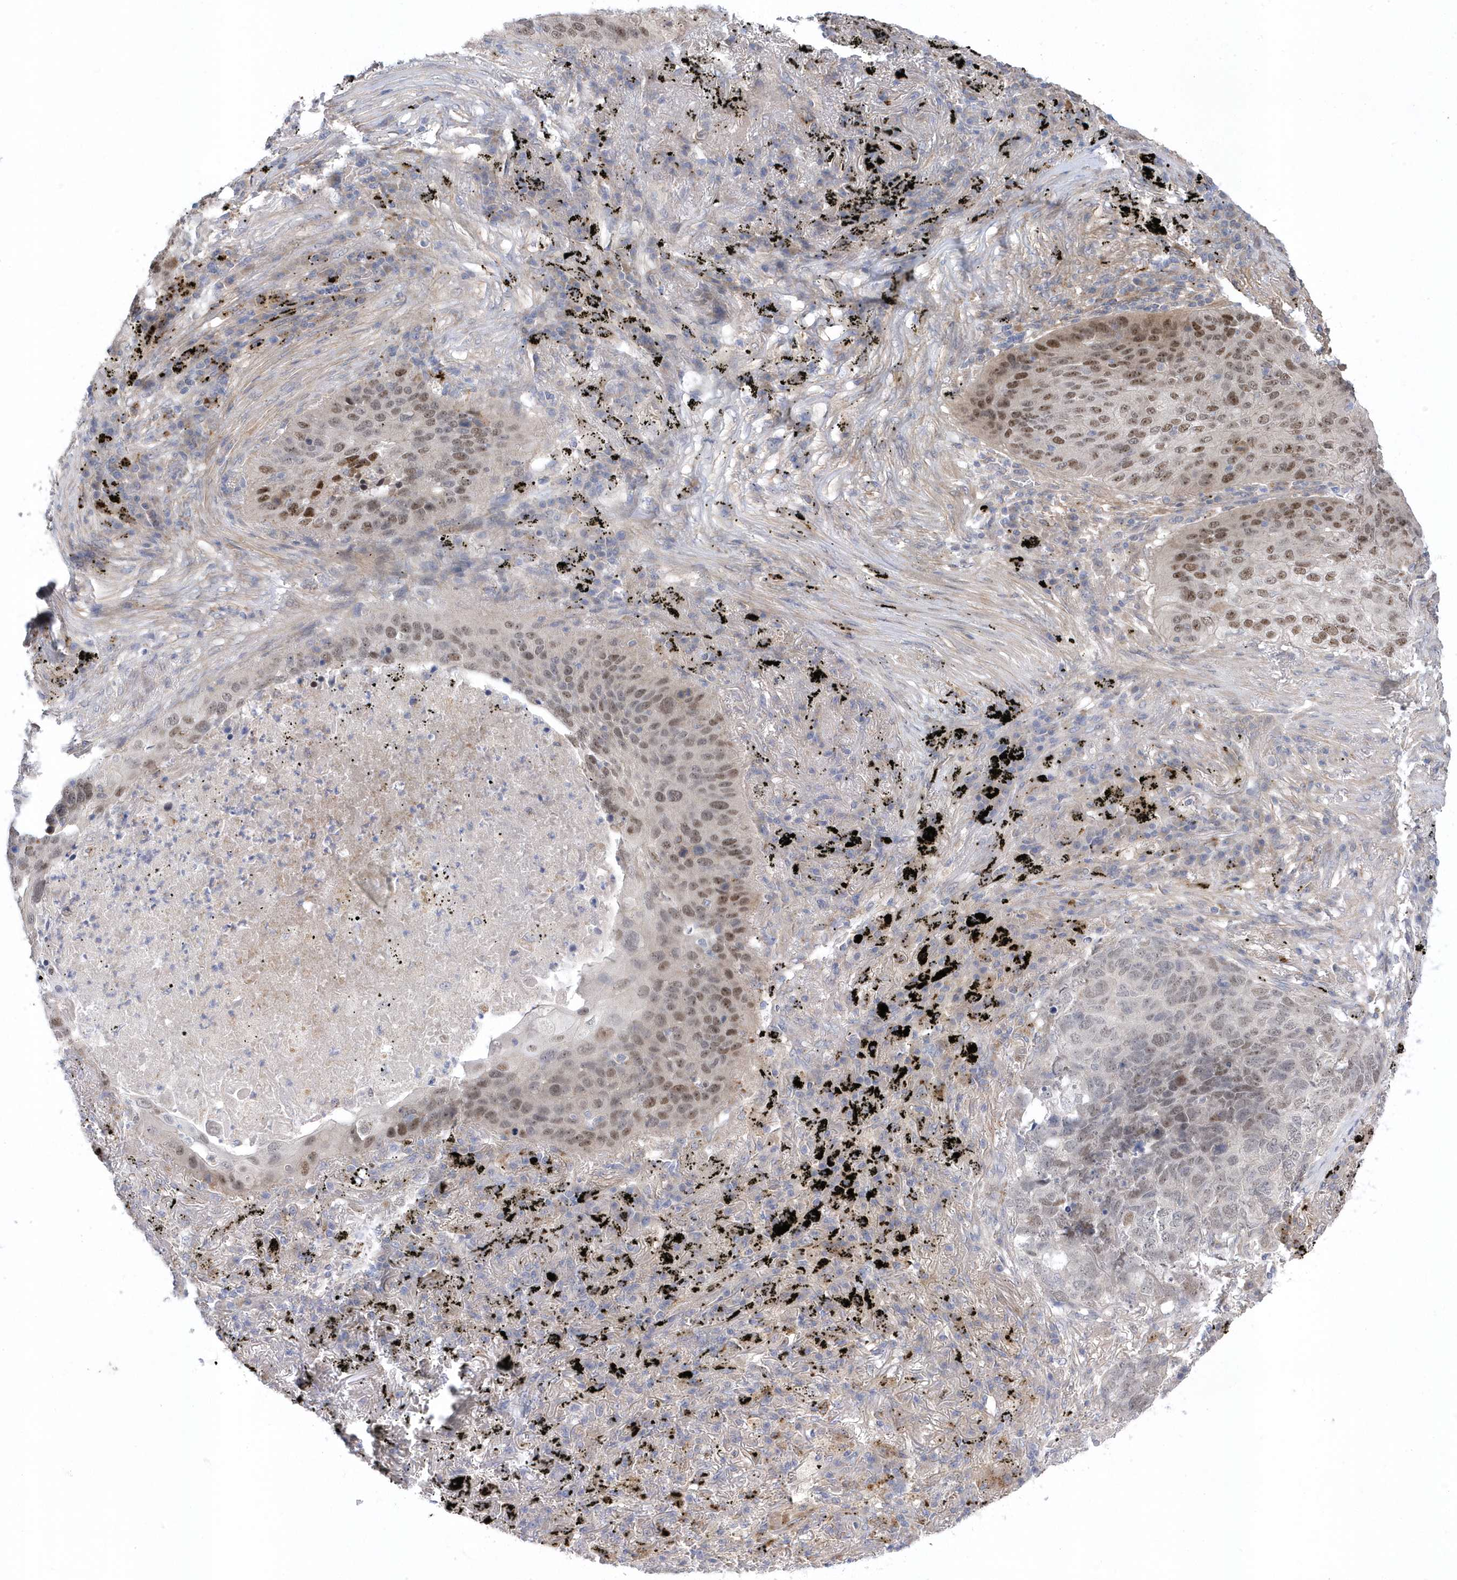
{"staining": {"intensity": "moderate", "quantity": "<25%", "location": "nuclear"}, "tissue": "lung cancer", "cell_type": "Tumor cells", "image_type": "cancer", "snomed": [{"axis": "morphology", "description": "Squamous cell carcinoma, NOS"}, {"axis": "topography", "description": "Lung"}], "caption": "IHC of lung cancer (squamous cell carcinoma) reveals low levels of moderate nuclear expression in approximately <25% of tumor cells.", "gene": "ANAPC1", "patient": {"sex": "female", "age": 63}}